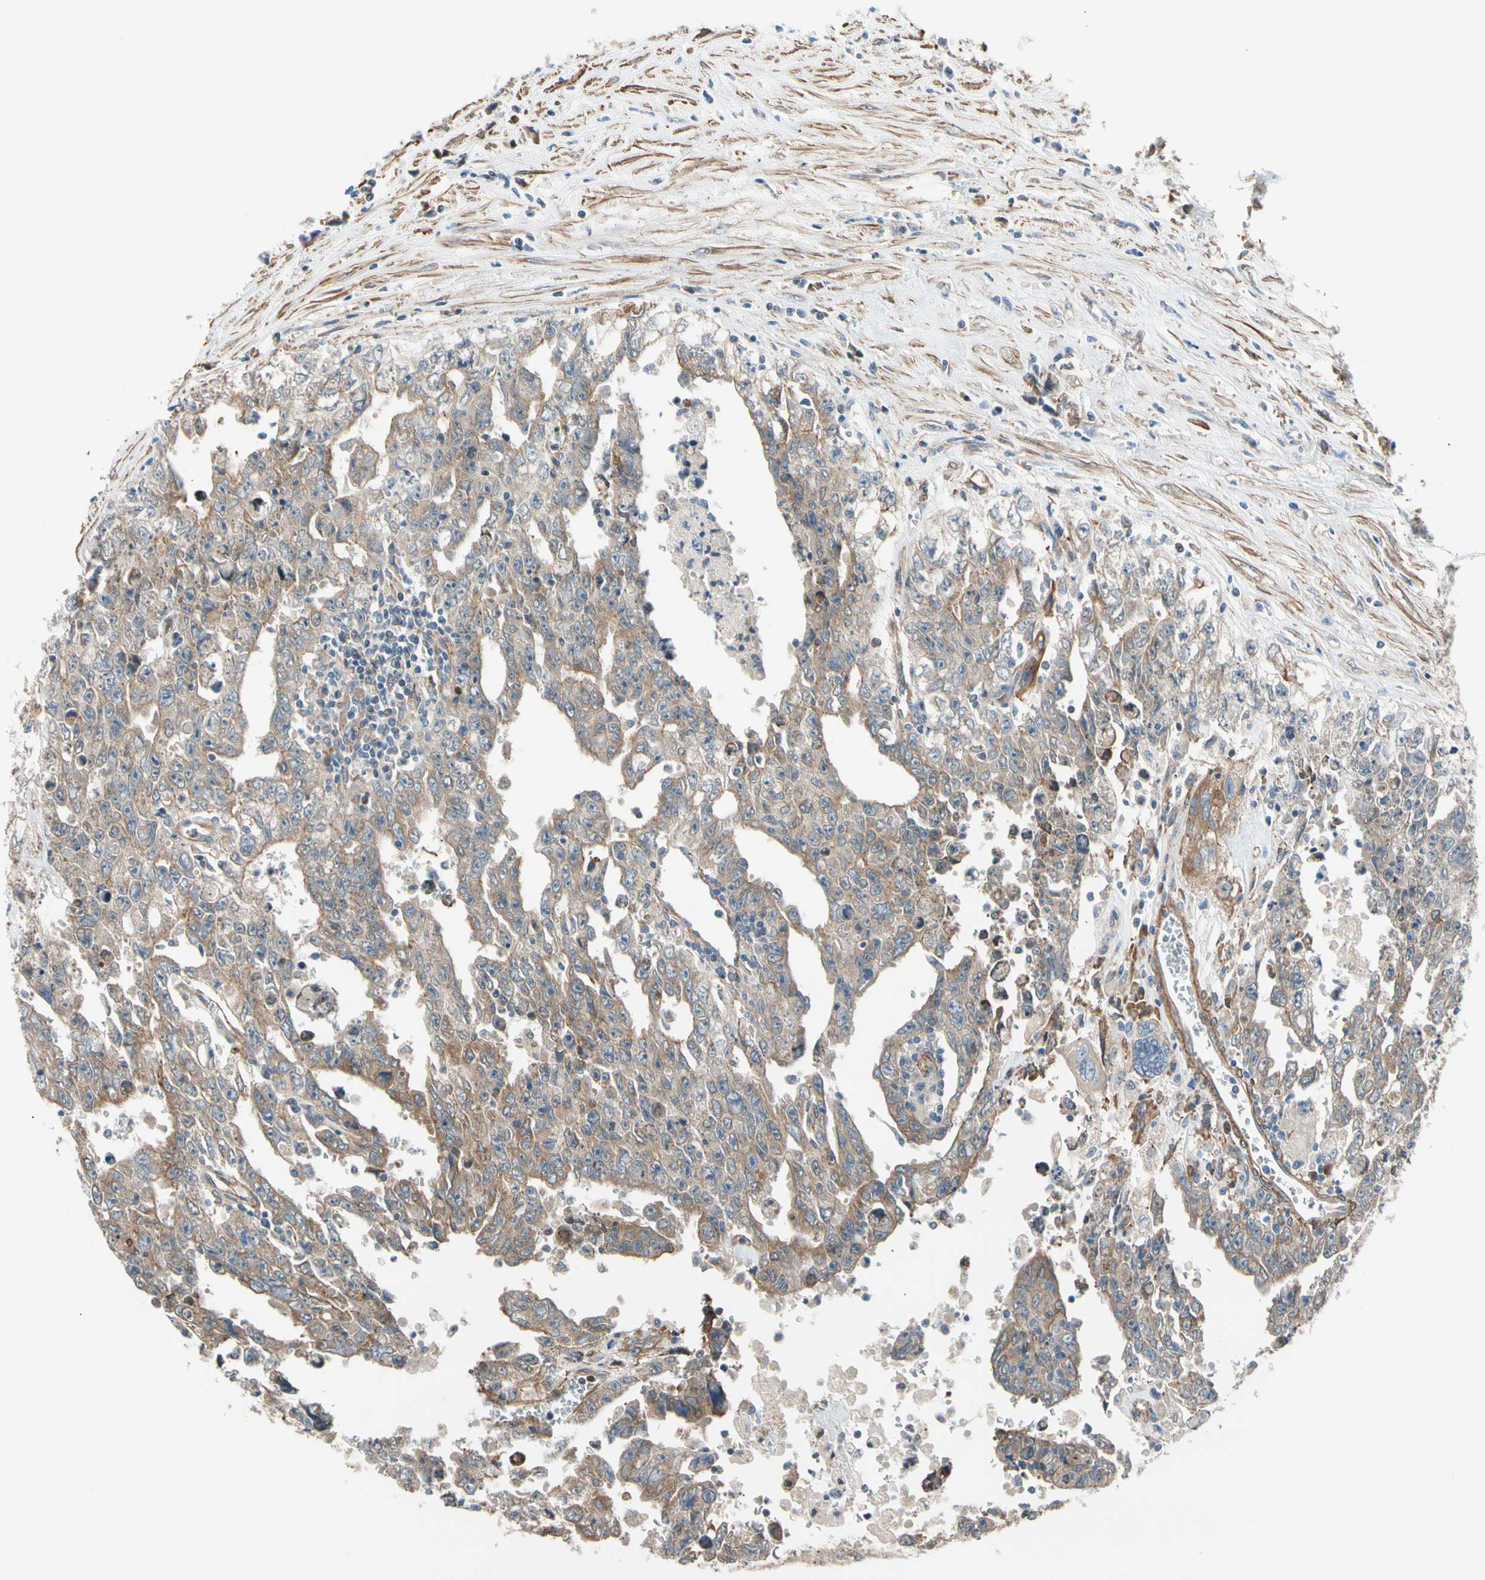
{"staining": {"intensity": "moderate", "quantity": ">75%", "location": "cytoplasmic/membranous"}, "tissue": "testis cancer", "cell_type": "Tumor cells", "image_type": "cancer", "snomed": [{"axis": "morphology", "description": "Carcinoma, Embryonal, NOS"}, {"axis": "topography", "description": "Testis"}], "caption": "Brown immunohistochemical staining in human embryonal carcinoma (testis) exhibits moderate cytoplasmic/membranous expression in approximately >75% of tumor cells. (DAB = brown stain, brightfield microscopy at high magnification).", "gene": "LIMK2", "patient": {"sex": "male", "age": 28}}